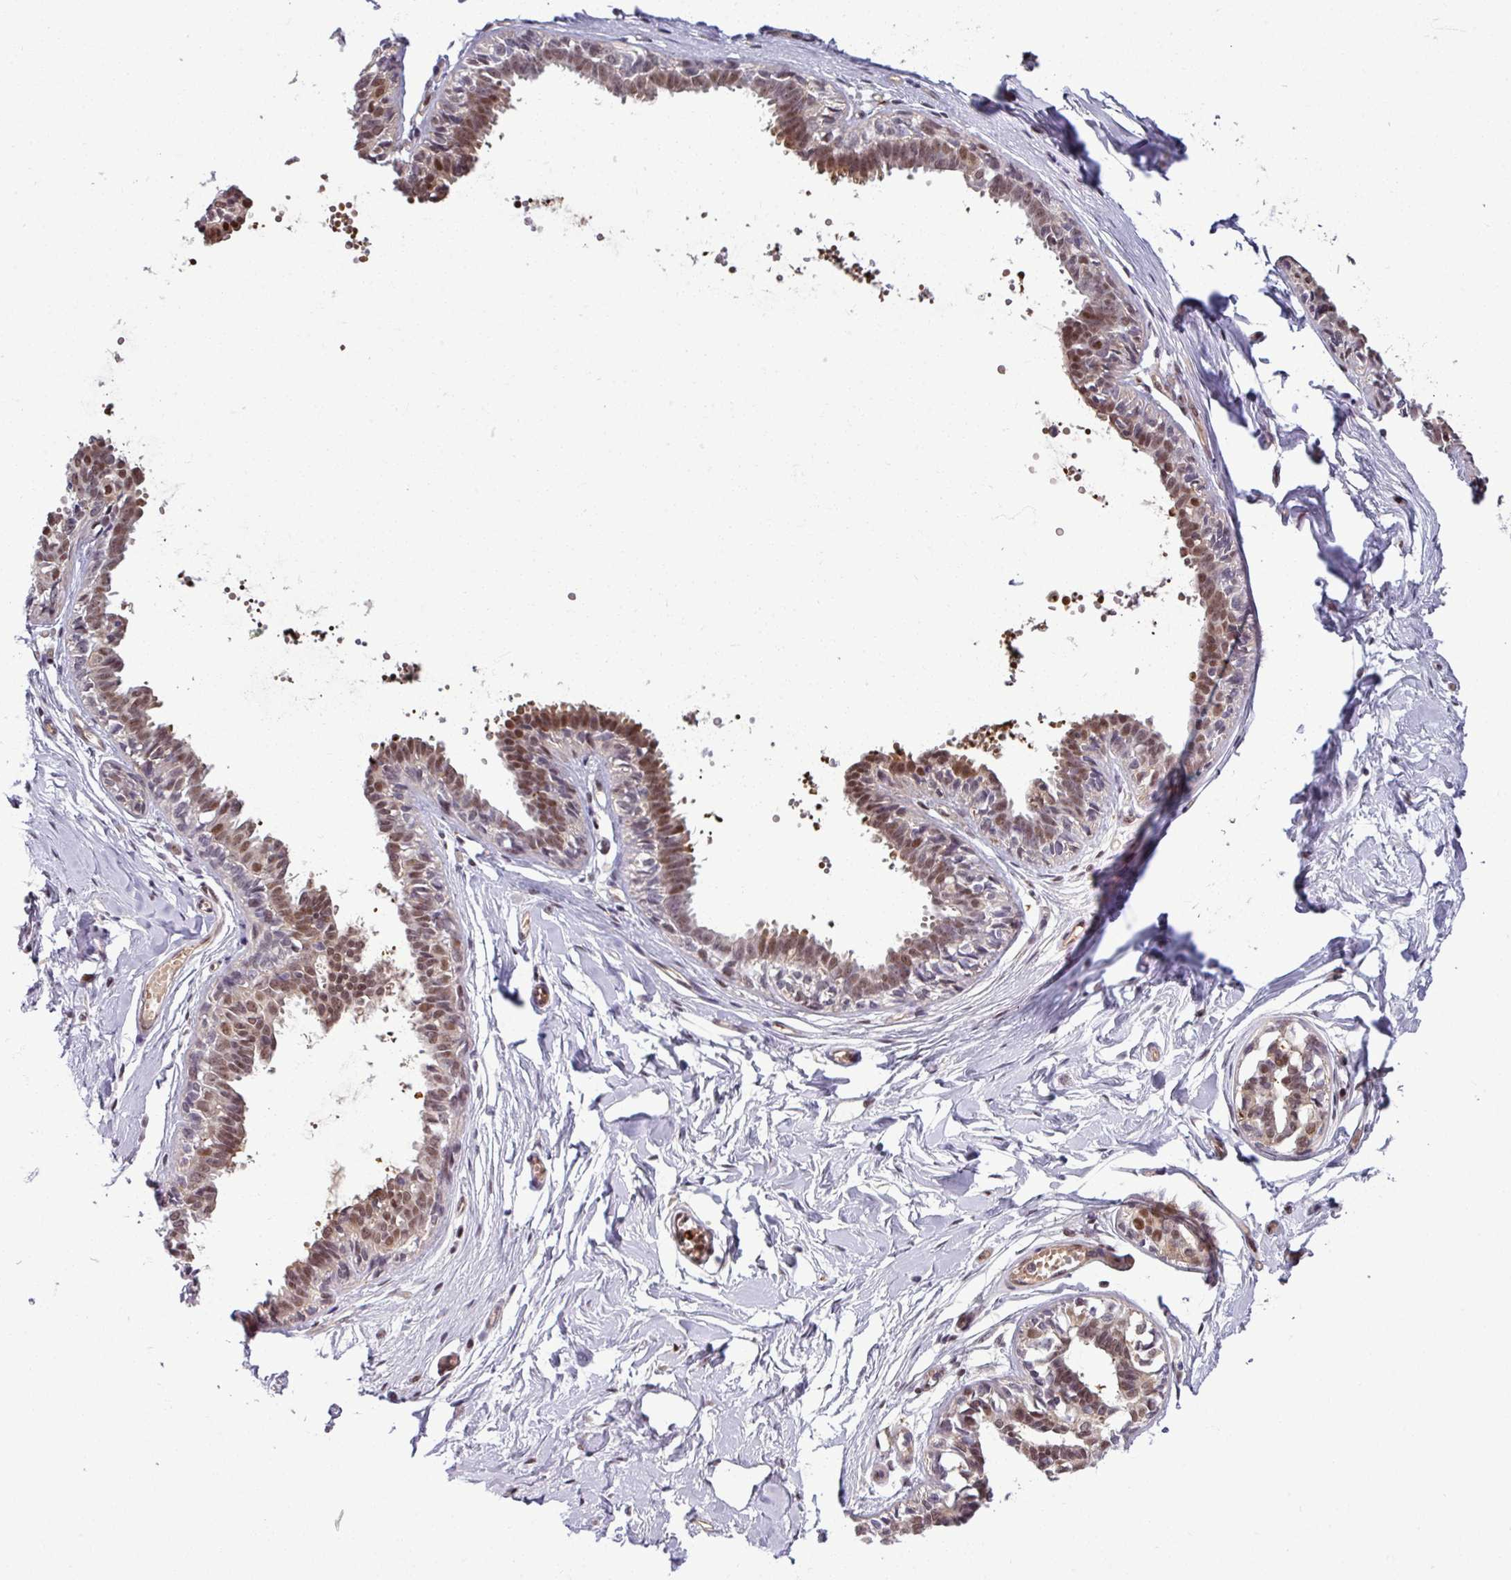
{"staining": {"intensity": "negative", "quantity": "none", "location": "none"}, "tissue": "breast", "cell_type": "Adipocytes", "image_type": "normal", "snomed": [{"axis": "morphology", "description": "Normal tissue, NOS"}, {"axis": "topography", "description": "Breast"}], "caption": "The IHC histopathology image has no significant expression in adipocytes of breast.", "gene": "KCTD11", "patient": {"sex": "female", "age": 27}}